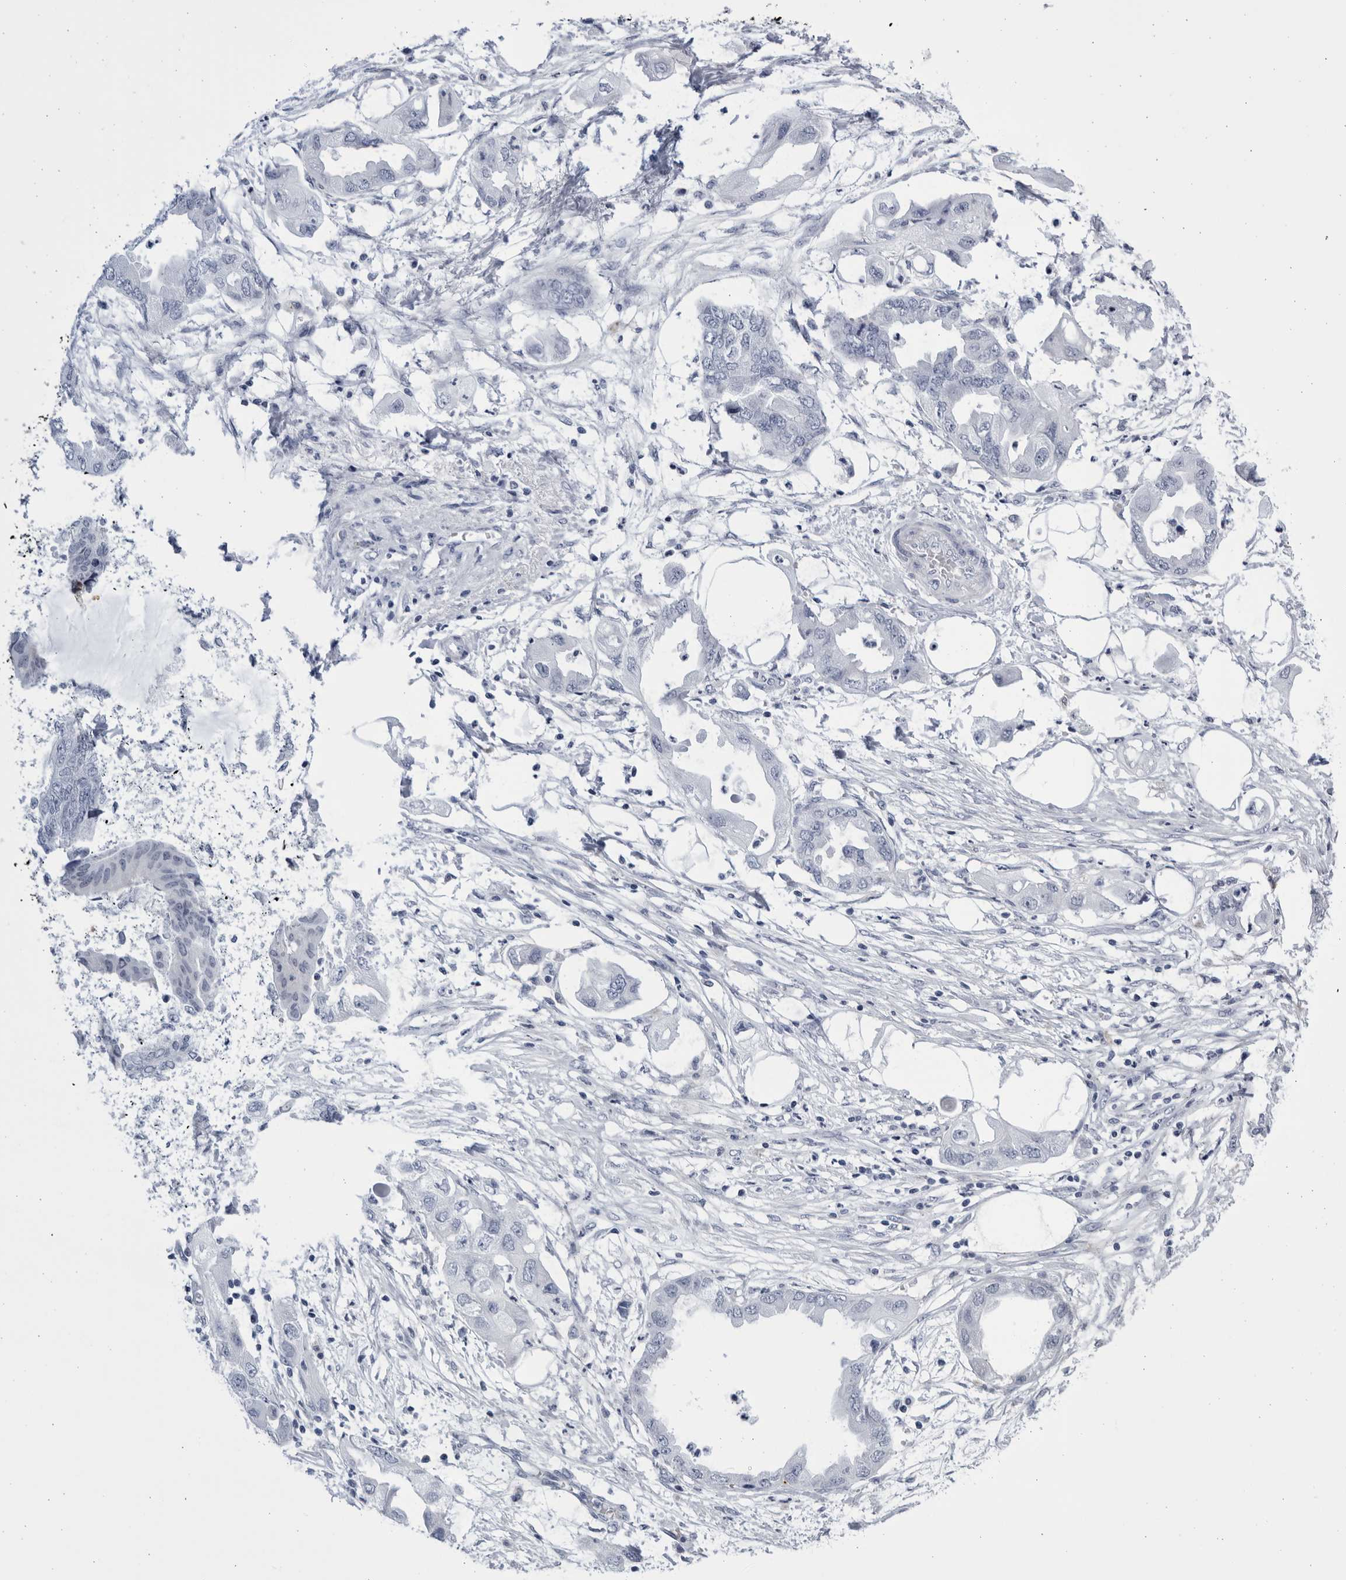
{"staining": {"intensity": "negative", "quantity": "none", "location": "none"}, "tissue": "endometrial cancer", "cell_type": "Tumor cells", "image_type": "cancer", "snomed": [{"axis": "morphology", "description": "Adenocarcinoma, NOS"}, {"axis": "morphology", "description": "Adenocarcinoma, metastatic, NOS"}, {"axis": "topography", "description": "Adipose tissue"}, {"axis": "topography", "description": "Endometrium"}], "caption": "This is an immunohistochemistry (IHC) image of human endometrial cancer (metastatic adenocarcinoma). There is no staining in tumor cells.", "gene": "CCDC181", "patient": {"sex": "female", "age": 67}}